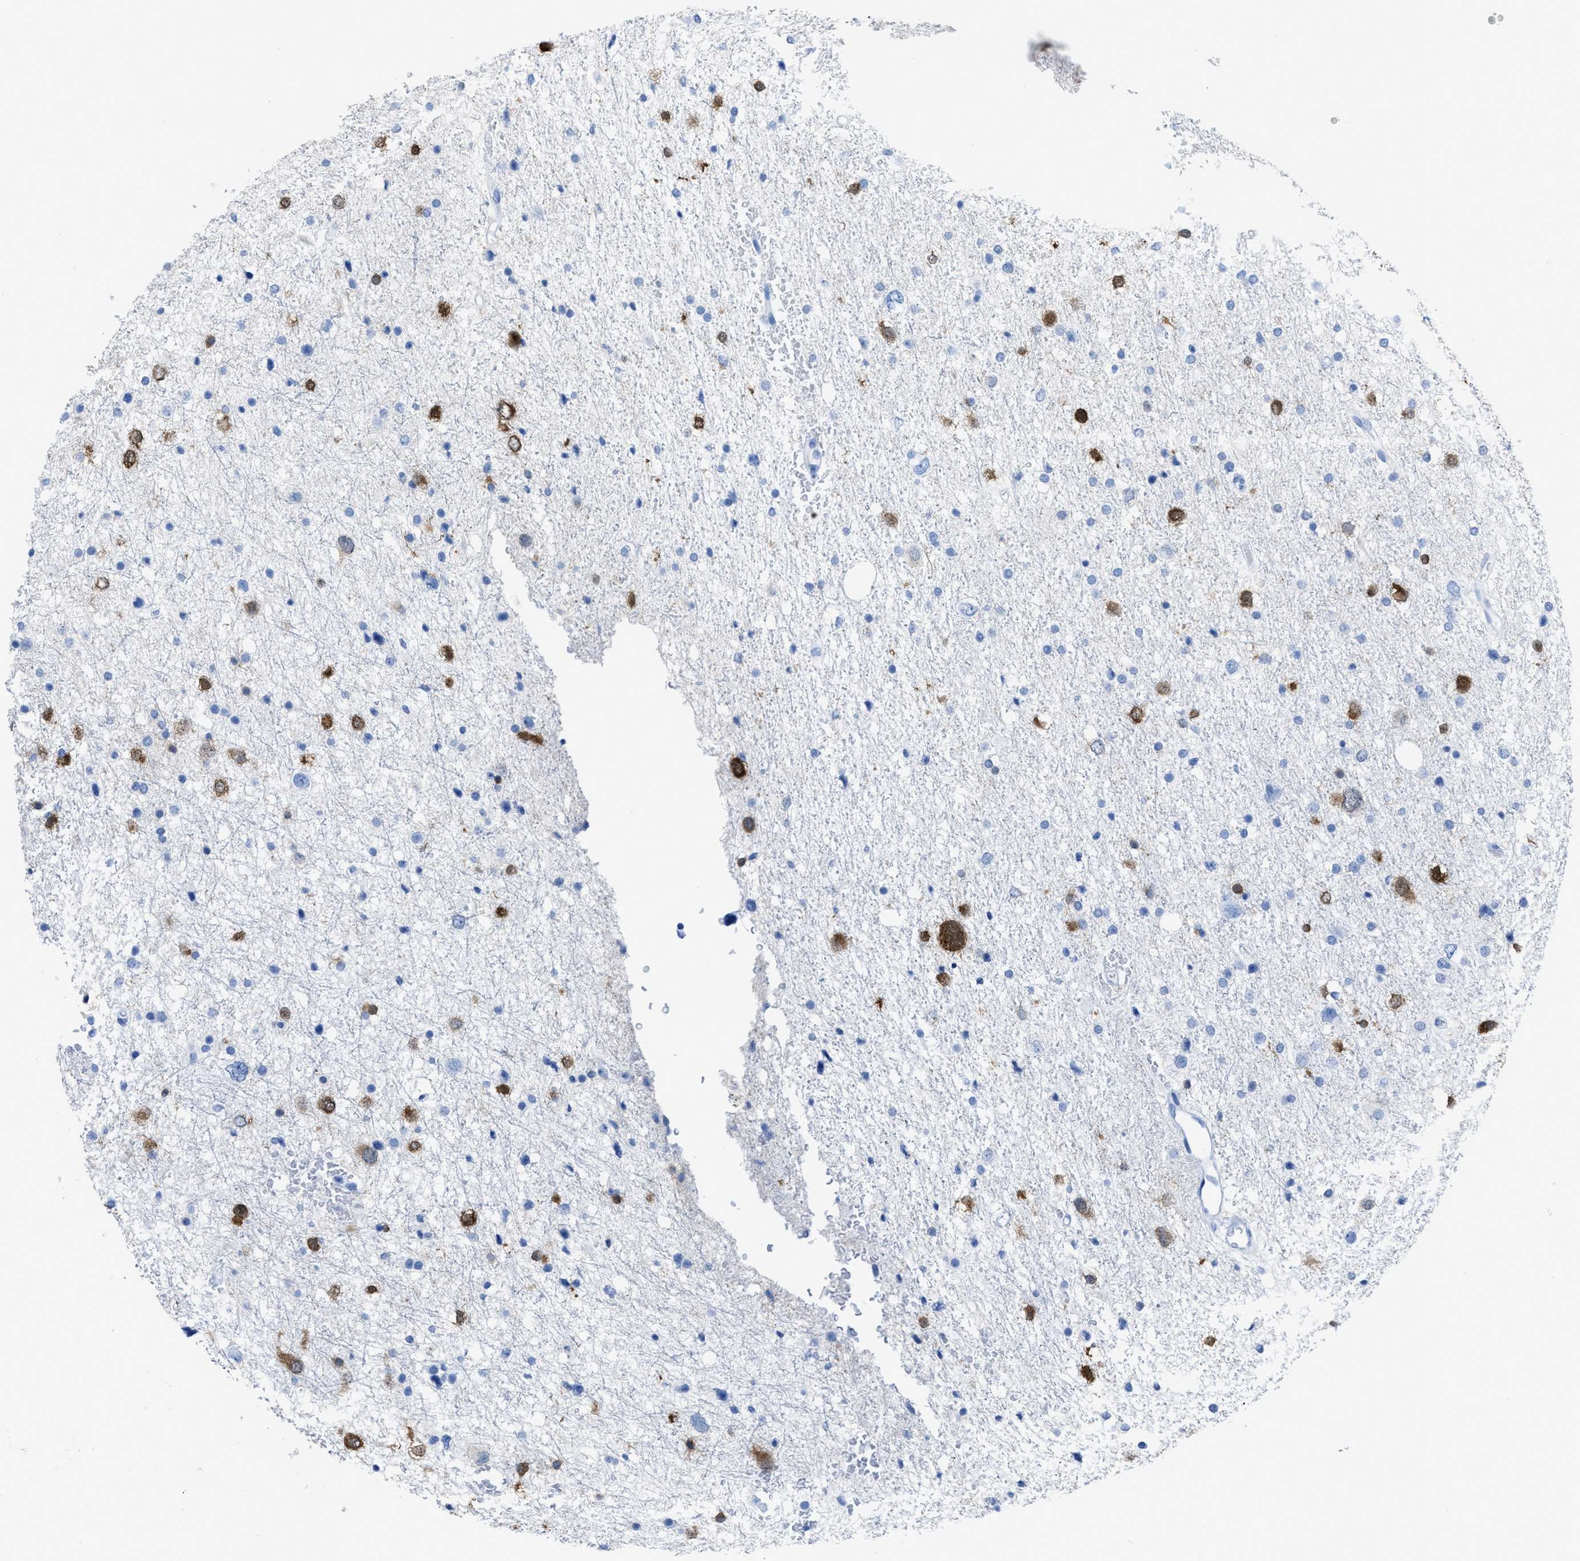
{"staining": {"intensity": "strong", "quantity": "<25%", "location": "cytoplasmic/membranous,nuclear"}, "tissue": "glioma", "cell_type": "Tumor cells", "image_type": "cancer", "snomed": [{"axis": "morphology", "description": "Glioma, malignant, Low grade"}, {"axis": "topography", "description": "Brain"}], "caption": "Human glioma stained with a protein marker displays strong staining in tumor cells.", "gene": "CDKN2A", "patient": {"sex": "female", "age": 37}}